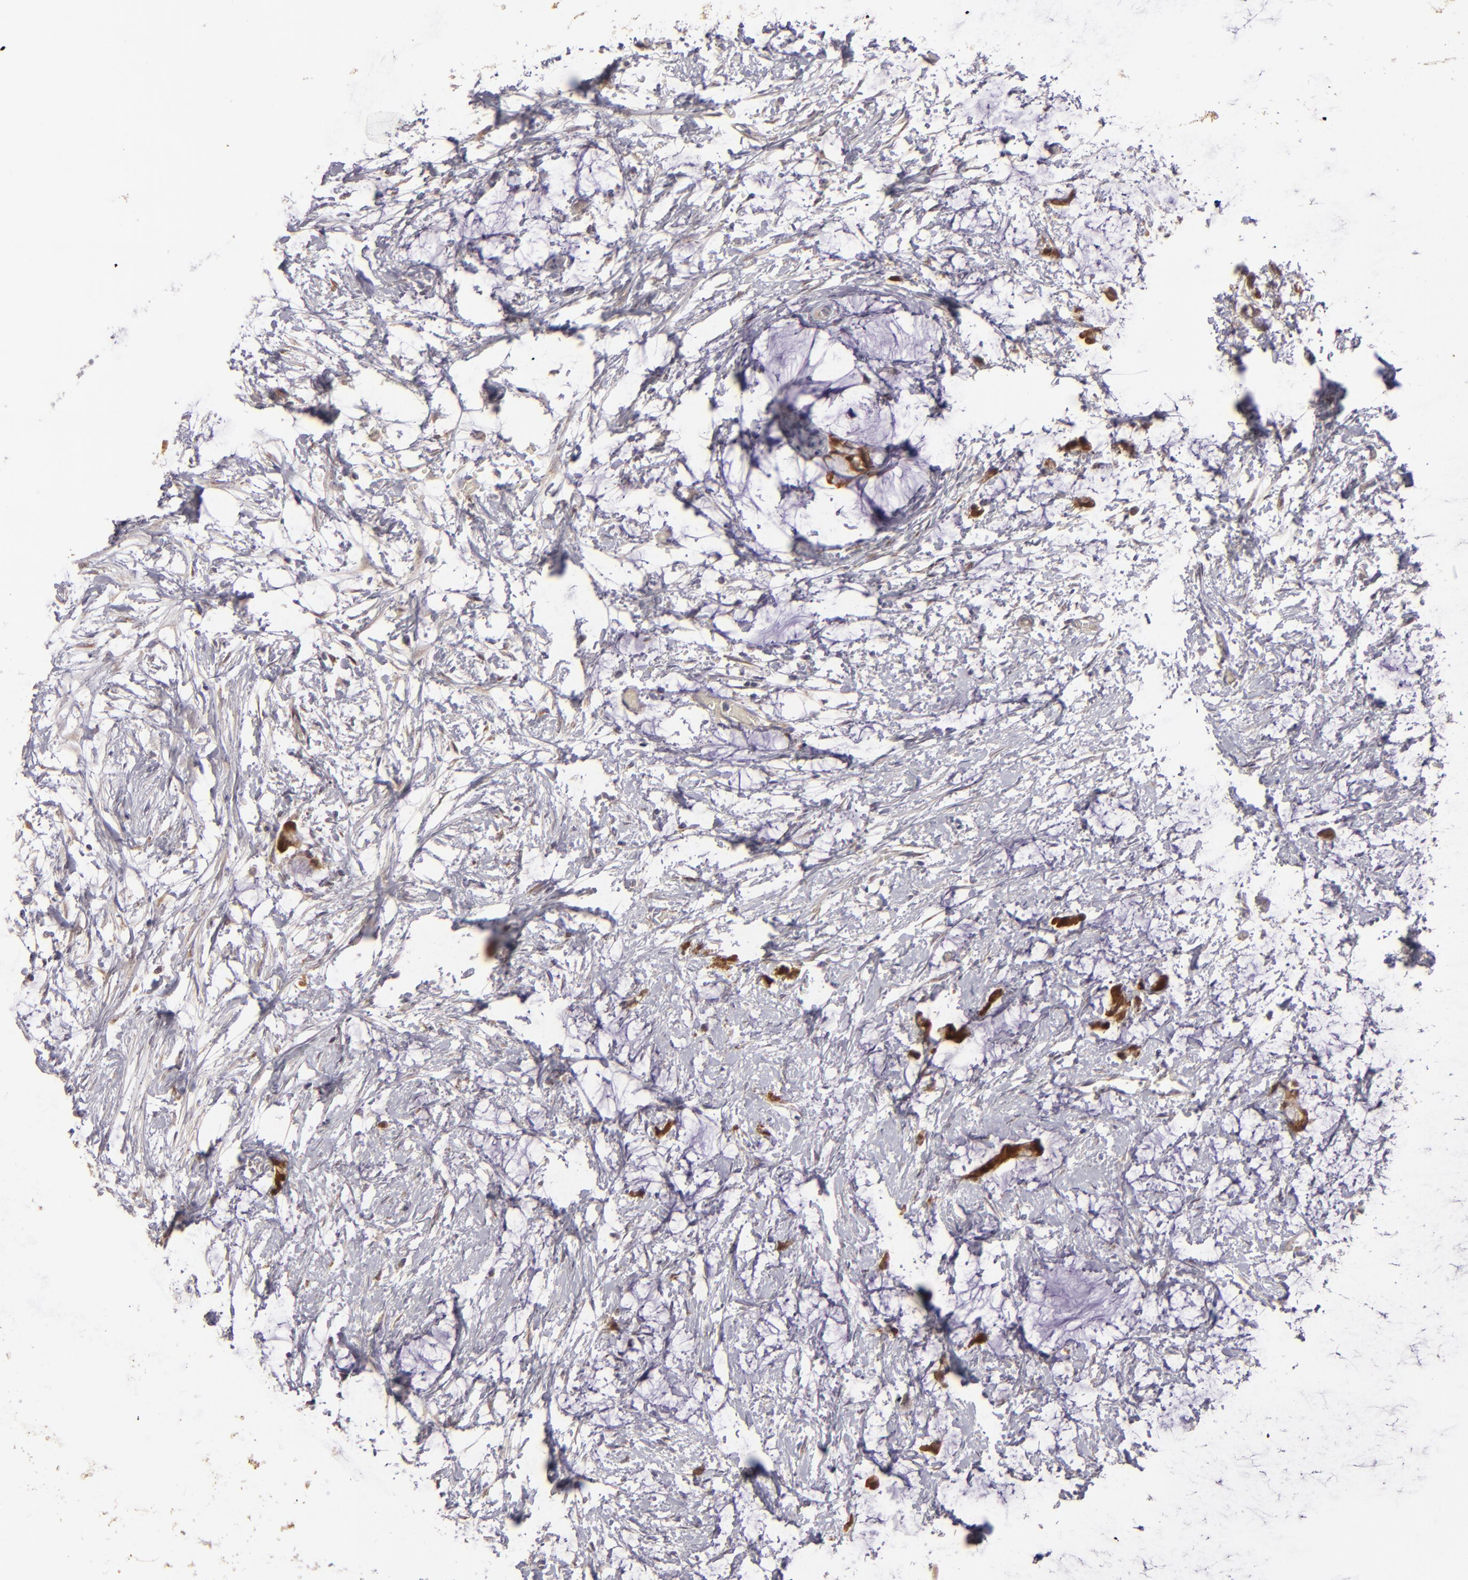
{"staining": {"intensity": "strong", "quantity": ">75%", "location": "cytoplasmic/membranous"}, "tissue": "colorectal cancer", "cell_type": "Tumor cells", "image_type": "cancer", "snomed": [{"axis": "morphology", "description": "Normal tissue, NOS"}, {"axis": "morphology", "description": "Adenocarcinoma, NOS"}, {"axis": "topography", "description": "Colon"}, {"axis": "topography", "description": "Peripheral nerve tissue"}], "caption": "The immunohistochemical stain labels strong cytoplasmic/membranous staining in tumor cells of colorectal cancer (adenocarcinoma) tissue.", "gene": "SH2D4A", "patient": {"sex": "male", "age": 14}}